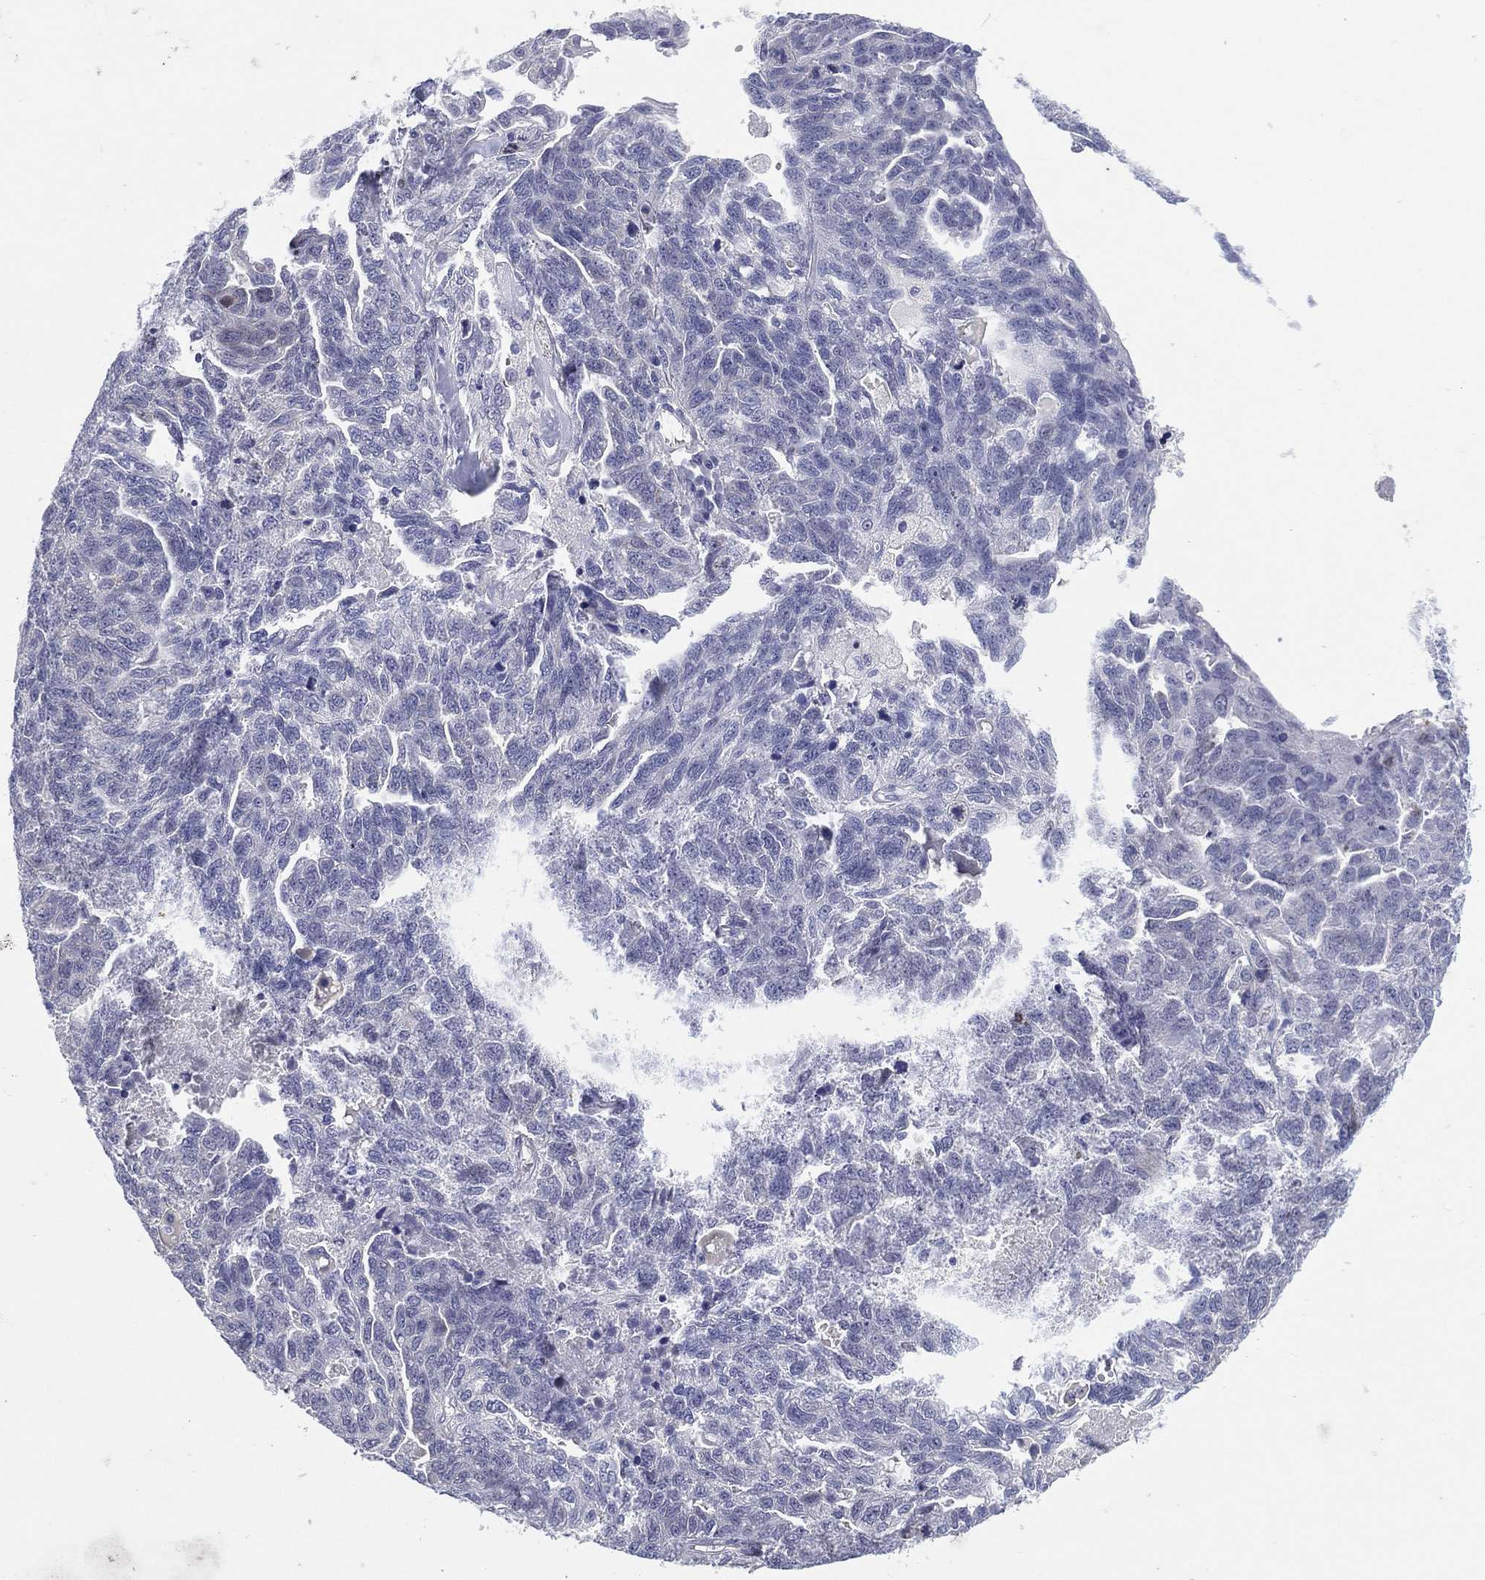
{"staining": {"intensity": "negative", "quantity": "none", "location": "none"}, "tissue": "ovarian cancer", "cell_type": "Tumor cells", "image_type": "cancer", "snomed": [{"axis": "morphology", "description": "Cystadenocarcinoma, serous, NOS"}, {"axis": "topography", "description": "Ovary"}], "caption": "Tumor cells show no significant protein expression in ovarian cancer. (Brightfield microscopy of DAB immunohistochemistry (IHC) at high magnification).", "gene": "HEATR4", "patient": {"sex": "female", "age": 71}}